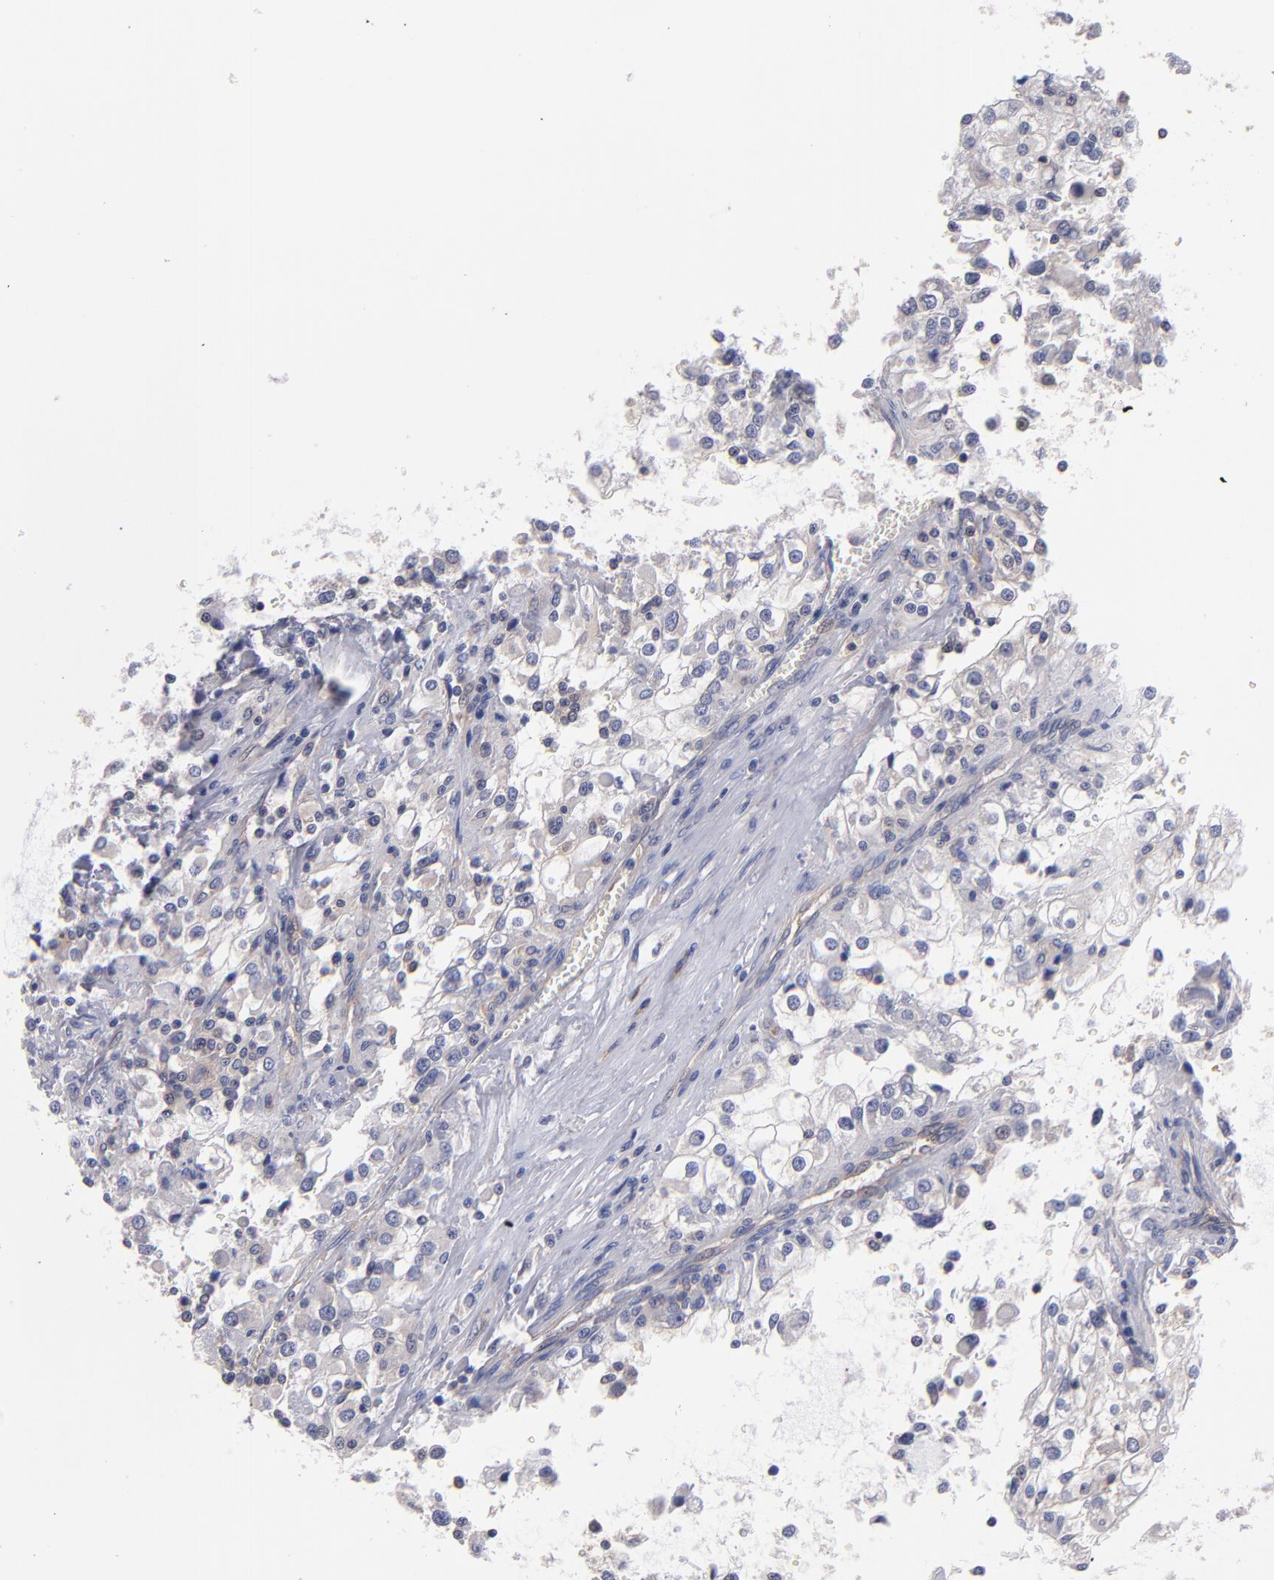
{"staining": {"intensity": "negative", "quantity": "none", "location": "none"}, "tissue": "renal cancer", "cell_type": "Tumor cells", "image_type": "cancer", "snomed": [{"axis": "morphology", "description": "Adenocarcinoma, NOS"}, {"axis": "topography", "description": "Kidney"}], "caption": "An immunohistochemistry image of renal cancer (adenocarcinoma) is shown. There is no staining in tumor cells of renal cancer (adenocarcinoma).", "gene": "EIF3L", "patient": {"sex": "female", "age": 52}}